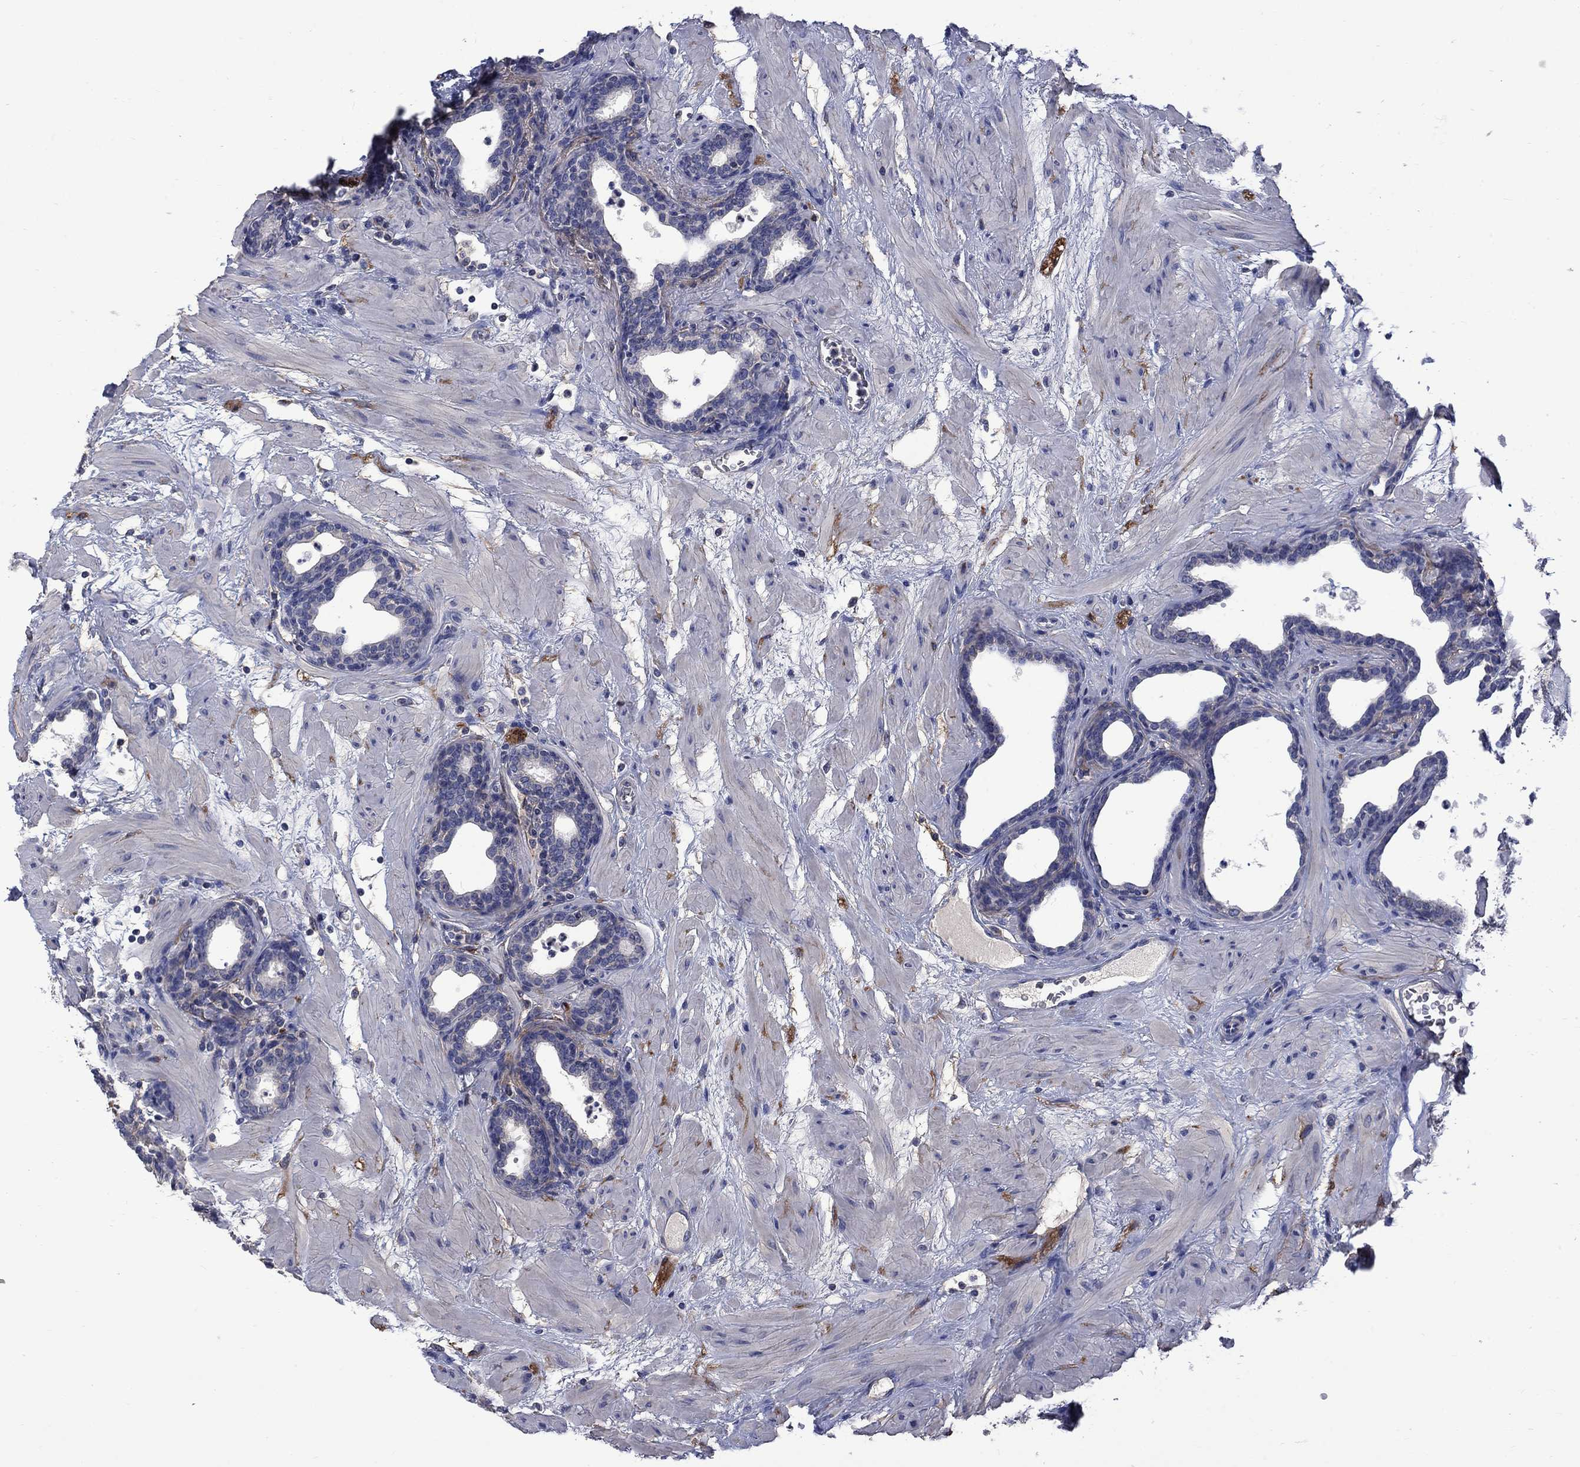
{"staining": {"intensity": "negative", "quantity": "none", "location": "none"}, "tissue": "prostate", "cell_type": "Glandular cells", "image_type": "normal", "snomed": [{"axis": "morphology", "description": "Normal tissue, NOS"}, {"axis": "topography", "description": "Prostate"}], "caption": "IHC histopathology image of unremarkable prostate stained for a protein (brown), which demonstrates no staining in glandular cells.", "gene": "HSPA12A", "patient": {"sex": "male", "age": 37}}